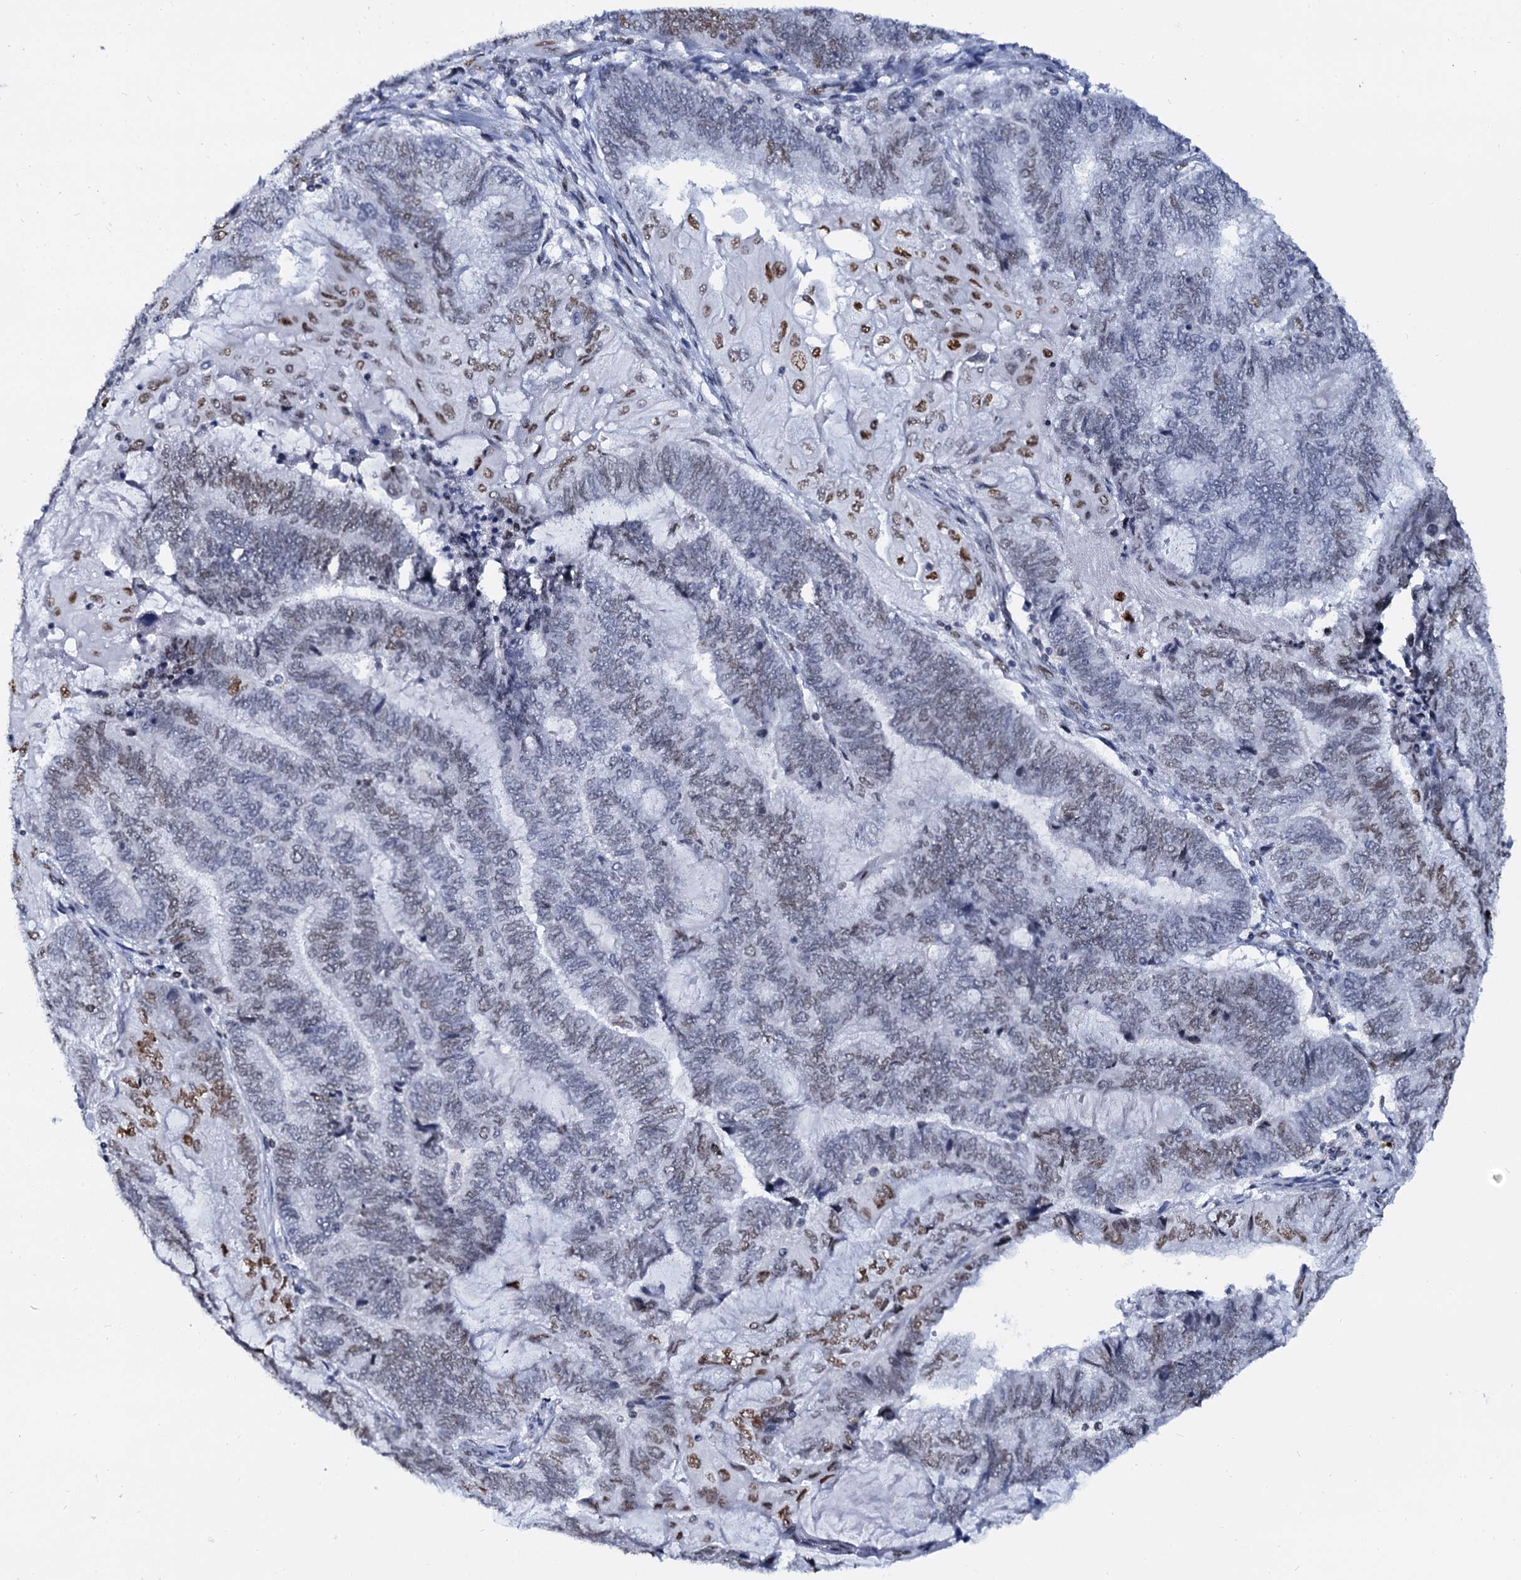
{"staining": {"intensity": "moderate", "quantity": "<25%", "location": "nuclear"}, "tissue": "endometrial cancer", "cell_type": "Tumor cells", "image_type": "cancer", "snomed": [{"axis": "morphology", "description": "Adenocarcinoma, NOS"}, {"axis": "topography", "description": "Uterus"}, {"axis": "topography", "description": "Endometrium"}], "caption": "An immunohistochemistry photomicrograph of neoplastic tissue is shown. Protein staining in brown shows moderate nuclear positivity in endometrial adenocarcinoma within tumor cells. The staining is performed using DAB brown chromogen to label protein expression. The nuclei are counter-stained blue using hematoxylin.", "gene": "CMAS", "patient": {"sex": "female", "age": 70}}